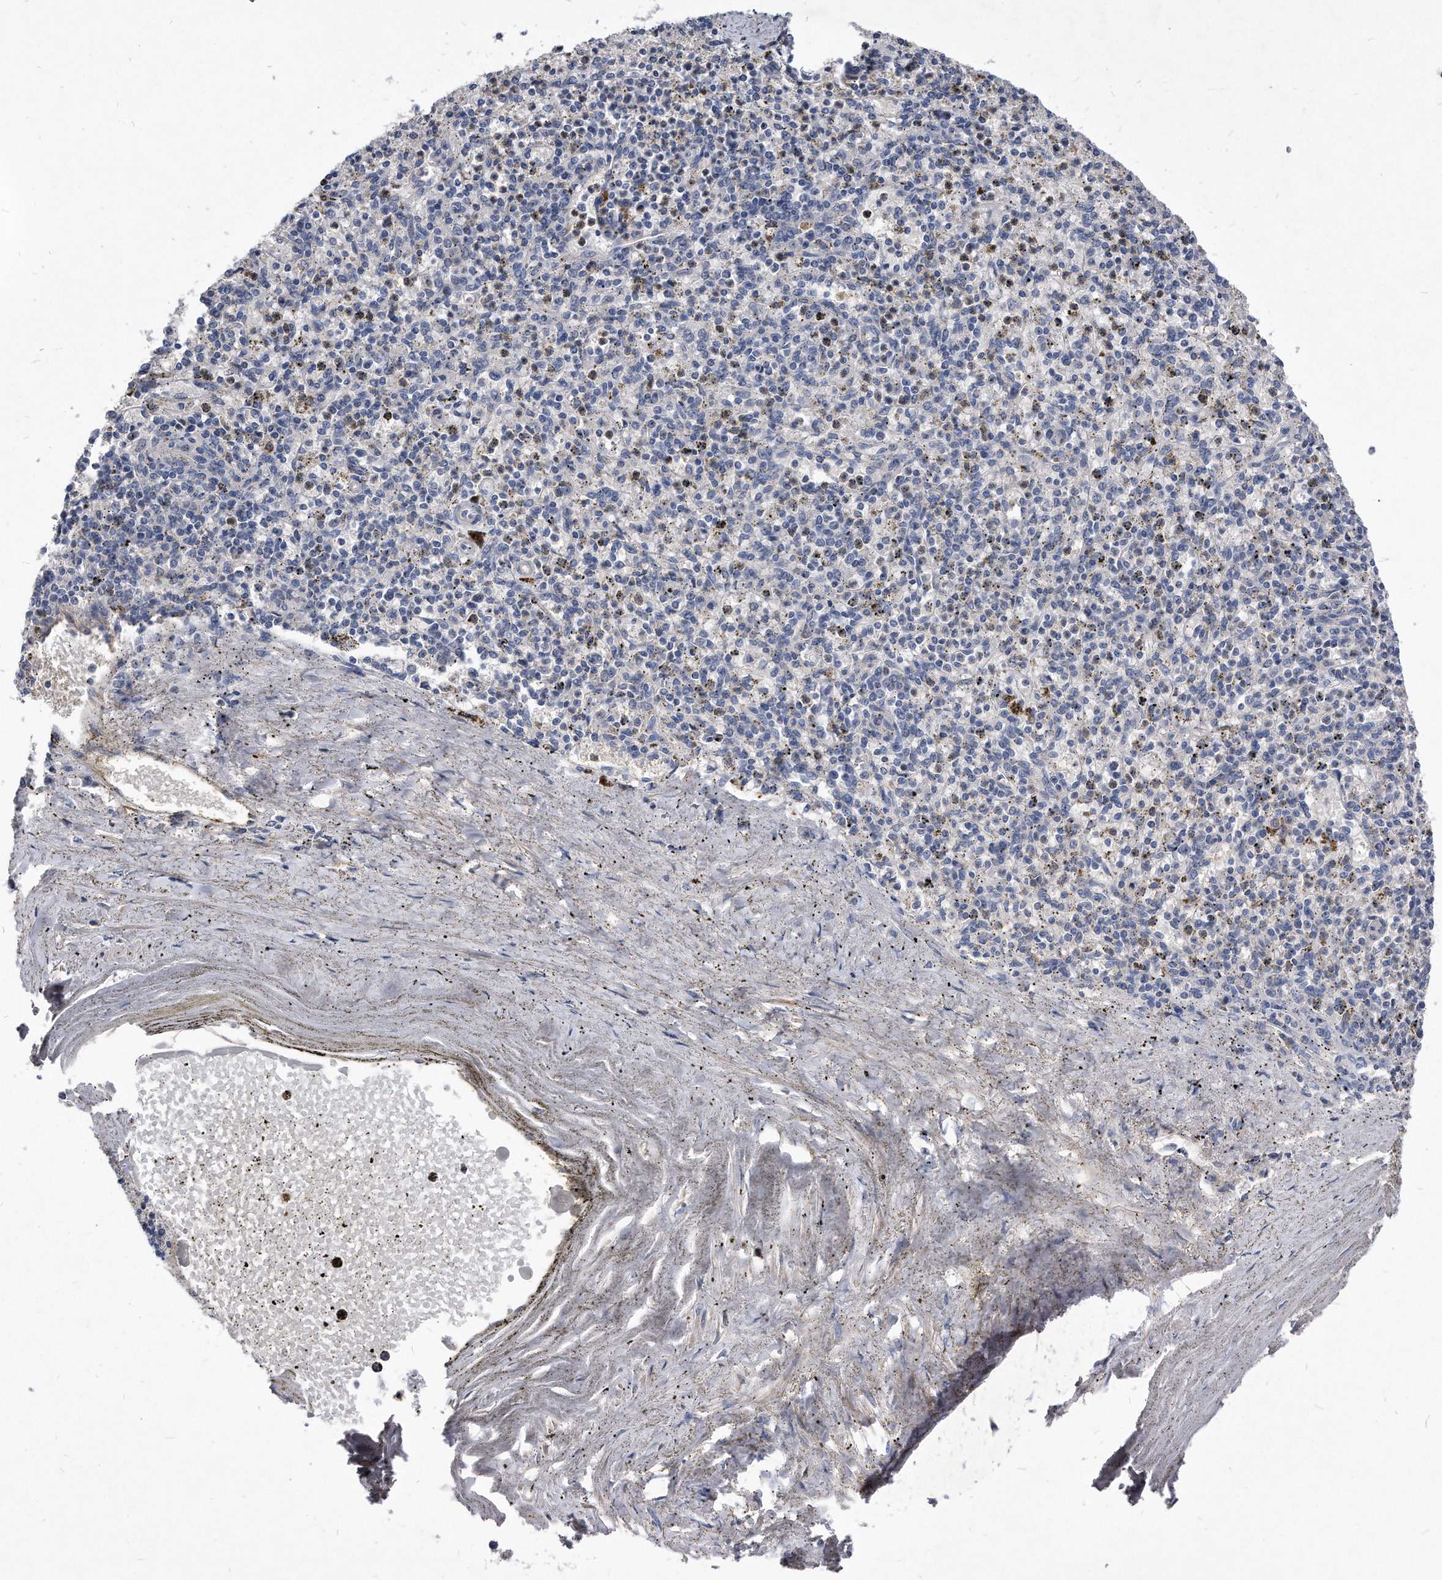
{"staining": {"intensity": "weak", "quantity": "<25%", "location": "cytoplasmic/membranous"}, "tissue": "spleen", "cell_type": "Cells in red pulp", "image_type": "normal", "snomed": [{"axis": "morphology", "description": "Normal tissue, NOS"}, {"axis": "topography", "description": "Spleen"}], "caption": "Immunohistochemical staining of unremarkable human spleen reveals no significant expression in cells in red pulp.", "gene": "MGAT4A", "patient": {"sex": "male", "age": 72}}